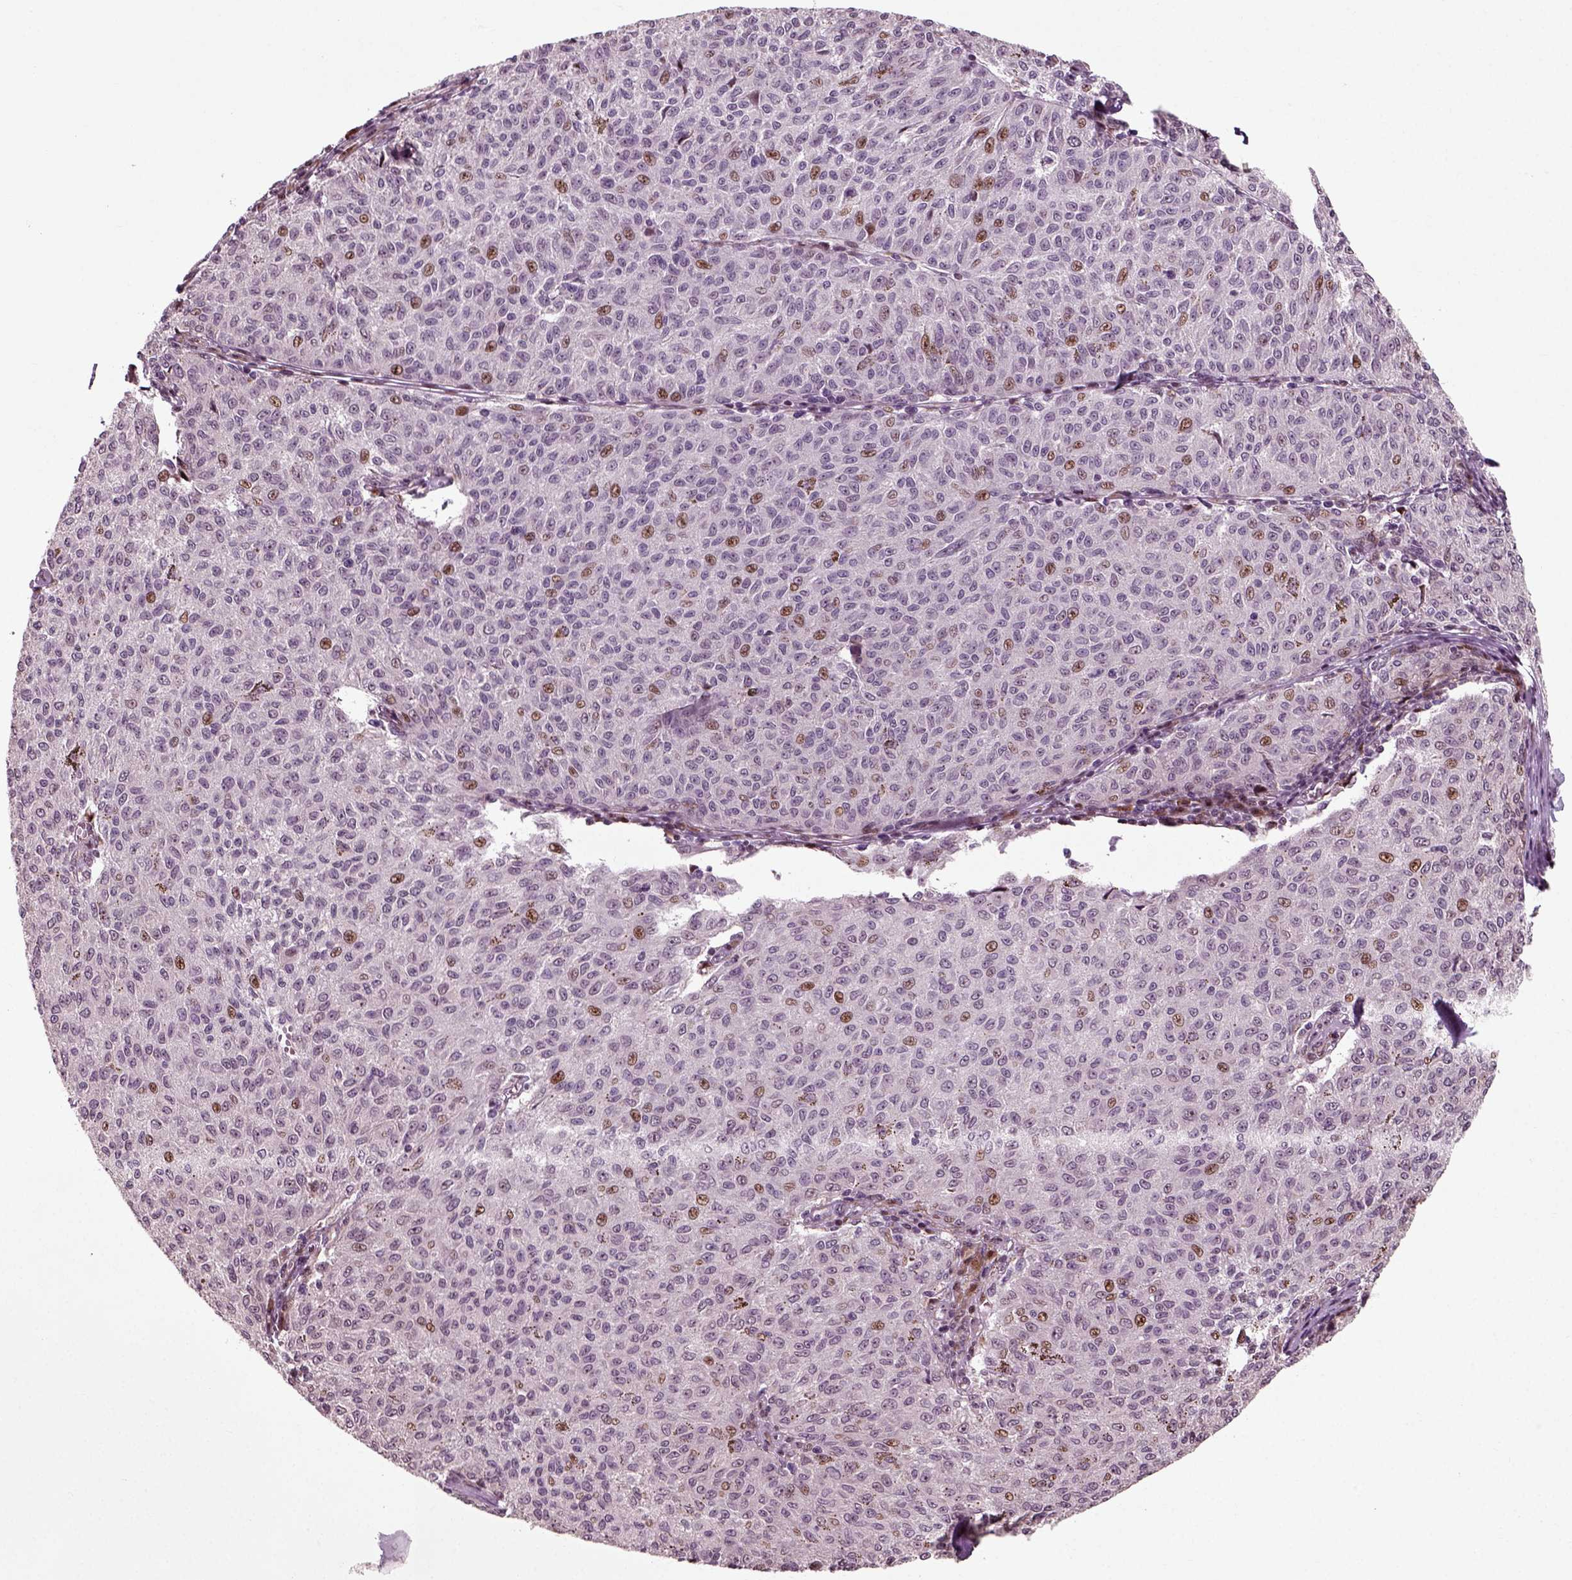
{"staining": {"intensity": "moderate", "quantity": "<25%", "location": "nuclear"}, "tissue": "melanoma", "cell_type": "Tumor cells", "image_type": "cancer", "snomed": [{"axis": "morphology", "description": "Malignant melanoma, NOS"}, {"axis": "topography", "description": "Skin"}], "caption": "The micrograph shows immunohistochemical staining of melanoma. There is moderate nuclear staining is seen in about <25% of tumor cells.", "gene": "CDC14A", "patient": {"sex": "female", "age": 72}}